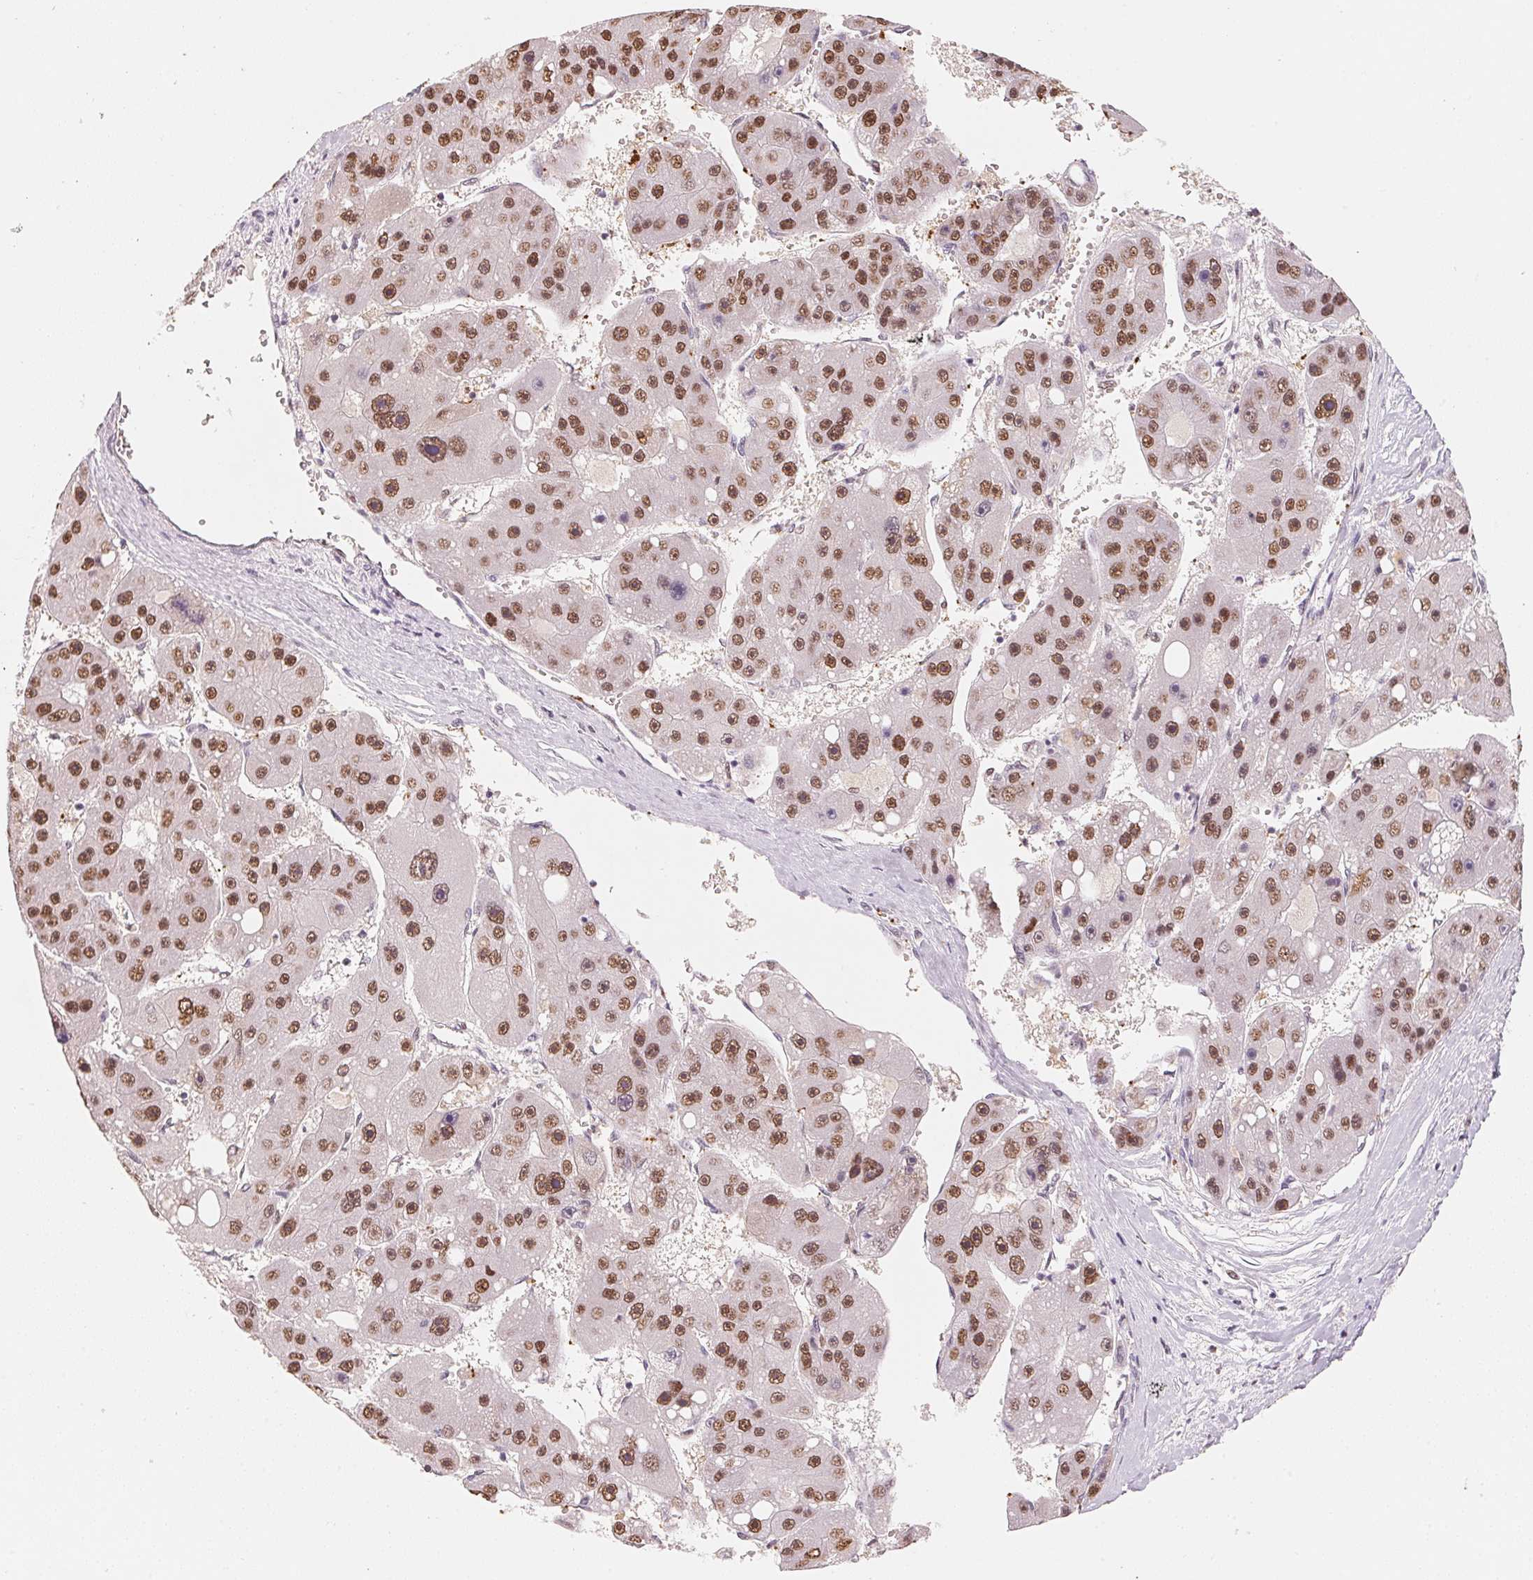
{"staining": {"intensity": "moderate", "quantity": ">75%", "location": "nuclear"}, "tissue": "liver cancer", "cell_type": "Tumor cells", "image_type": "cancer", "snomed": [{"axis": "morphology", "description": "Carcinoma, Hepatocellular, NOS"}, {"axis": "topography", "description": "Liver"}], "caption": "Protein staining by IHC exhibits moderate nuclear expression in approximately >75% of tumor cells in hepatocellular carcinoma (liver).", "gene": "ARHGAP22", "patient": {"sex": "female", "age": 61}}